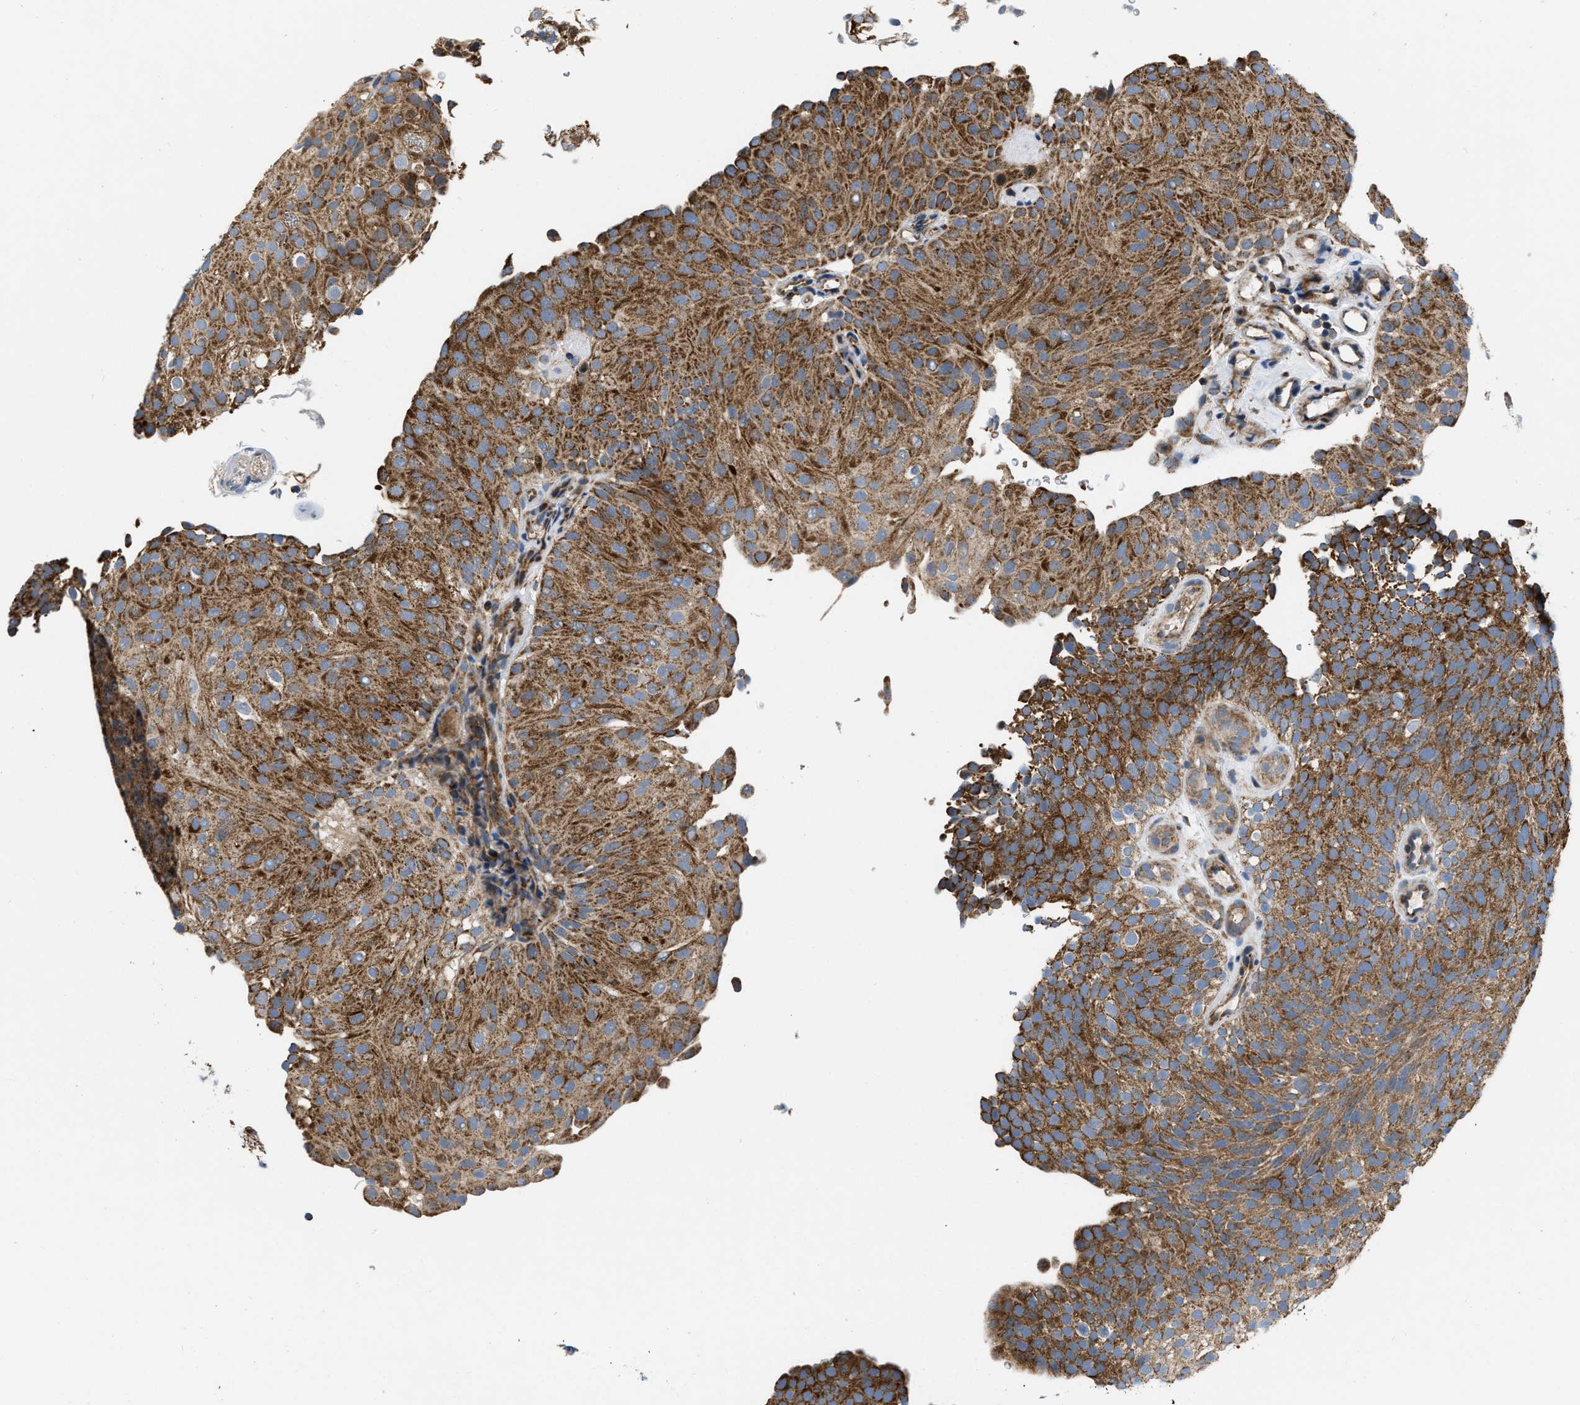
{"staining": {"intensity": "moderate", "quantity": ">75%", "location": "cytoplasmic/membranous"}, "tissue": "urothelial cancer", "cell_type": "Tumor cells", "image_type": "cancer", "snomed": [{"axis": "morphology", "description": "Urothelial carcinoma, Low grade"}, {"axis": "topography", "description": "Urinary bladder"}], "caption": "Immunohistochemistry staining of urothelial cancer, which demonstrates medium levels of moderate cytoplasmic/membranous positivity in approximately >75% of tumor cells indicating moderate cytoplasmic/membranous protein expression. The staining was performed using DAB (3,3'-diaminobenzidine) (brown) for protein detection and nuclei were counterstained in hematoxylin (blue).", "gene": "OPTN", "patient": {"sex": "male", "age": 78}}